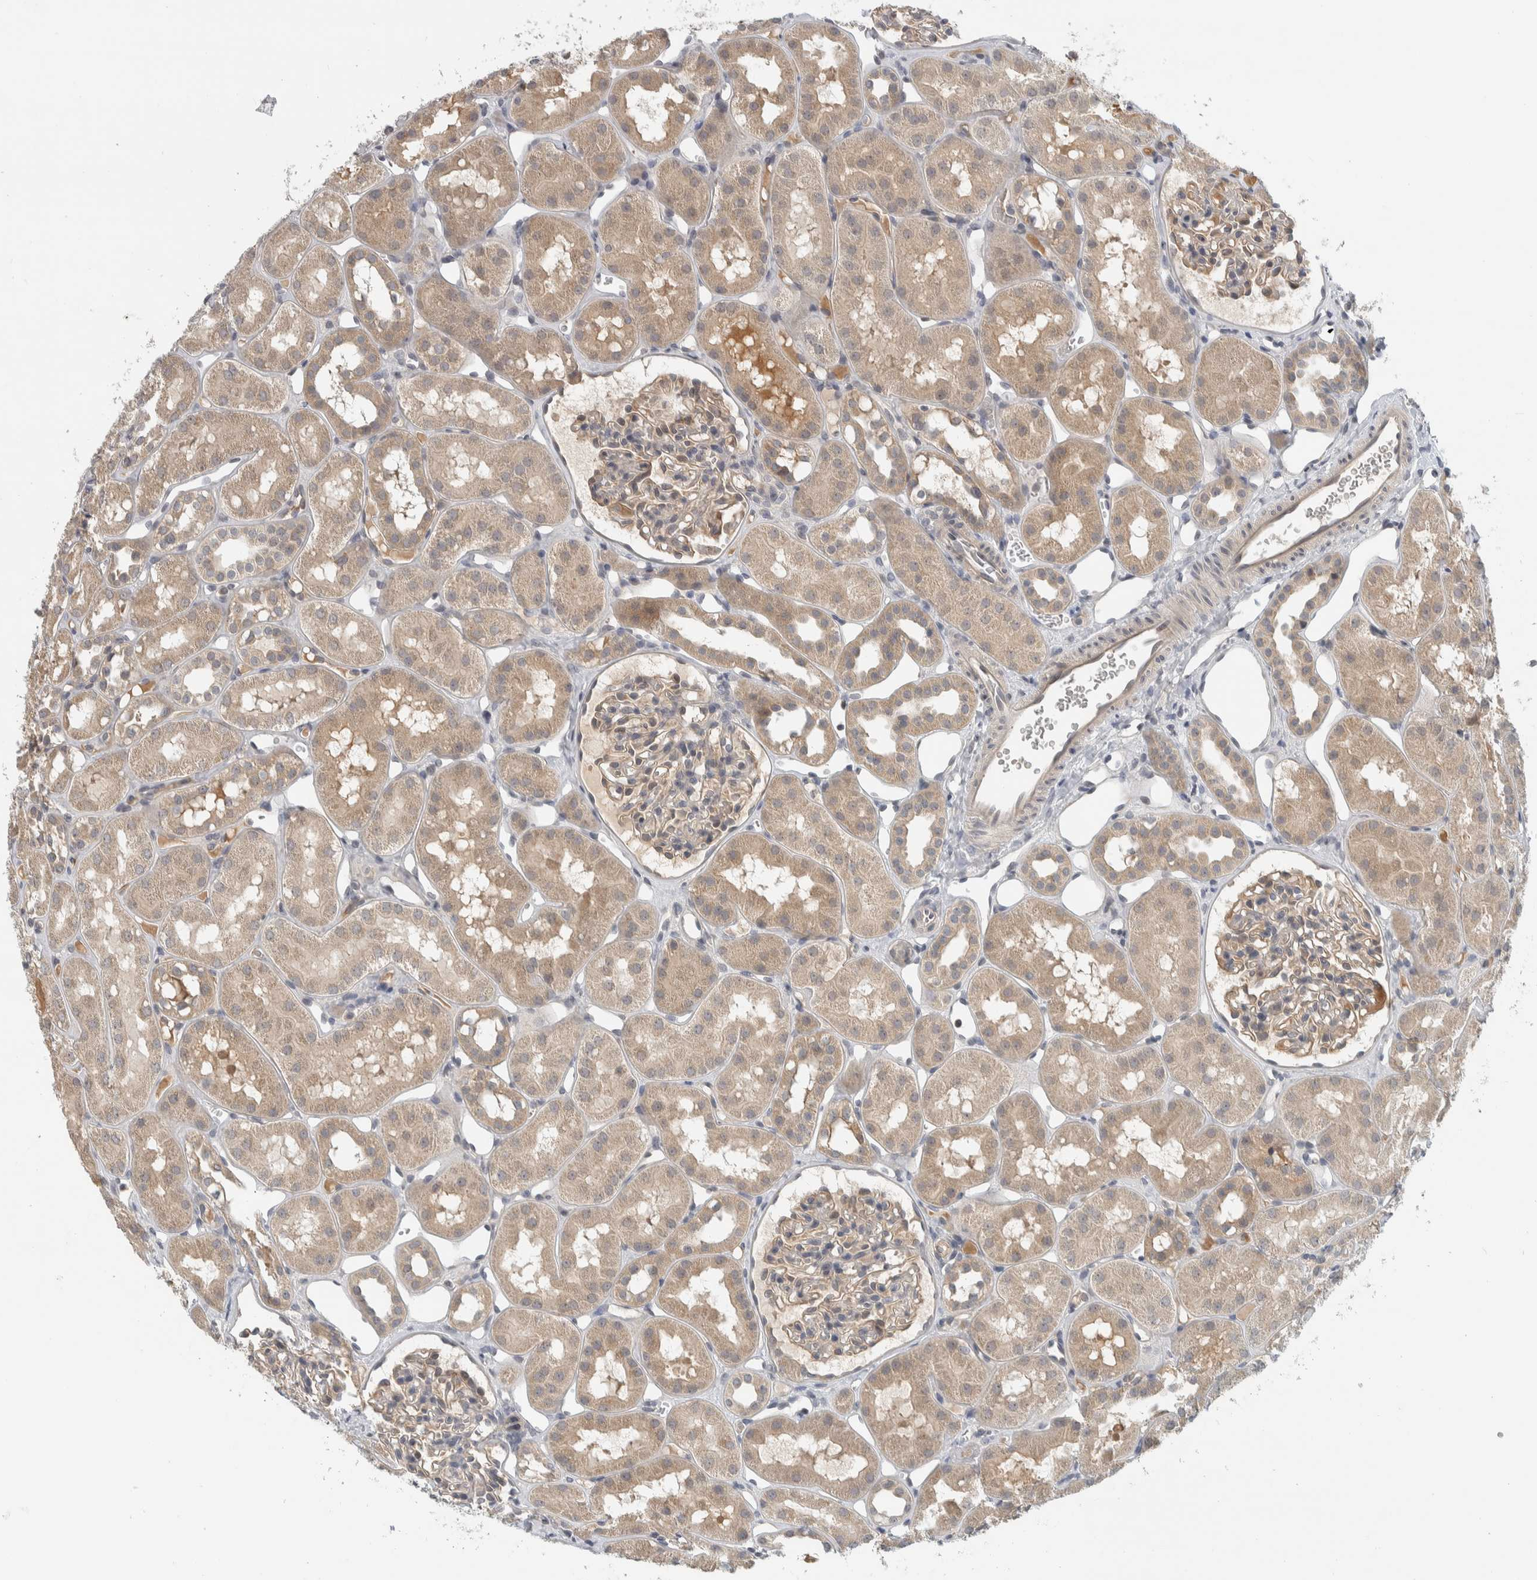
{"staining": {"intensity": "weak", "quantity": "<25%", "location": "cytoplasmic/membranous"}, "tissue": "kidney", "cell_type": "Cells in glomeruli", "image_type": "normal", "snomed": [{"axis": "morphology", "description": "Normal tissue, NOS"}, {"axis": "topography", "description": "Kidney"}], "caption": "IHC histopathology image of unremarkable kidney stained for a protein (brown), which reveals no expression in cells in glomeruli. The staining is performed using DAB (3,3'-diaminobenzidine) brown chromogen with nuclei counter-stained in using hematoxylin.", "gene": "AFP", "patient": {"sex": "male", "age": 16}}